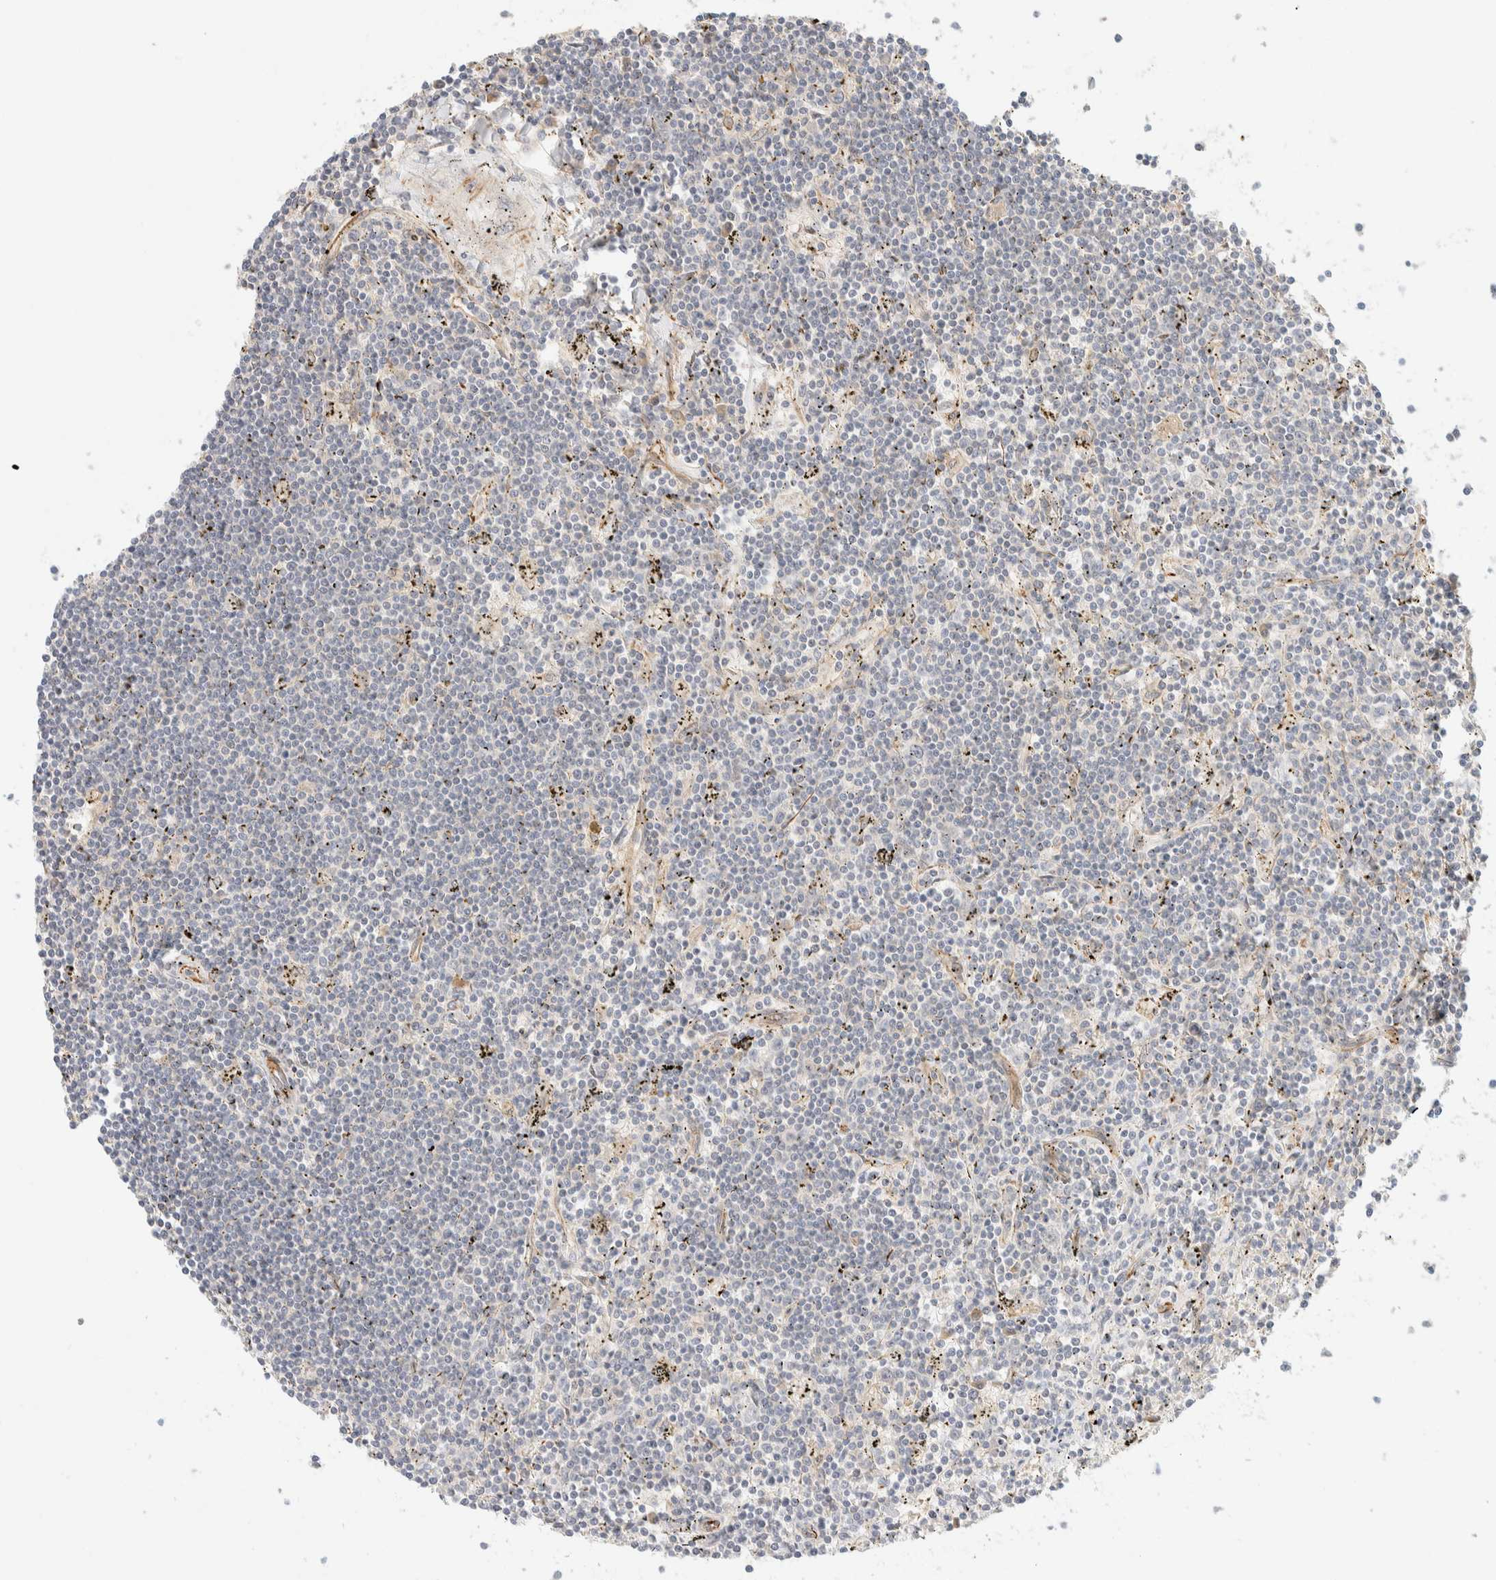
{"staining": {"intensity": "negative", "quantity": "none", "location": "none"}, "tissue": "lymphoma", "cell_type": "Tumor cells", "image_type": "cancer", "snomed": [{"axis": "morphology", "description": "Malignant lymphoma, non-Hodgkin's type, Low grade"}, {"axis": "topography", "description": "Spleen"}], "caption": "The photomicrograph reveals no staining of tumor cells in lymphoma. Nuclei are stained in blue.", "gene": "FAT1", "patient": {"sex": "male", "age": 76}}